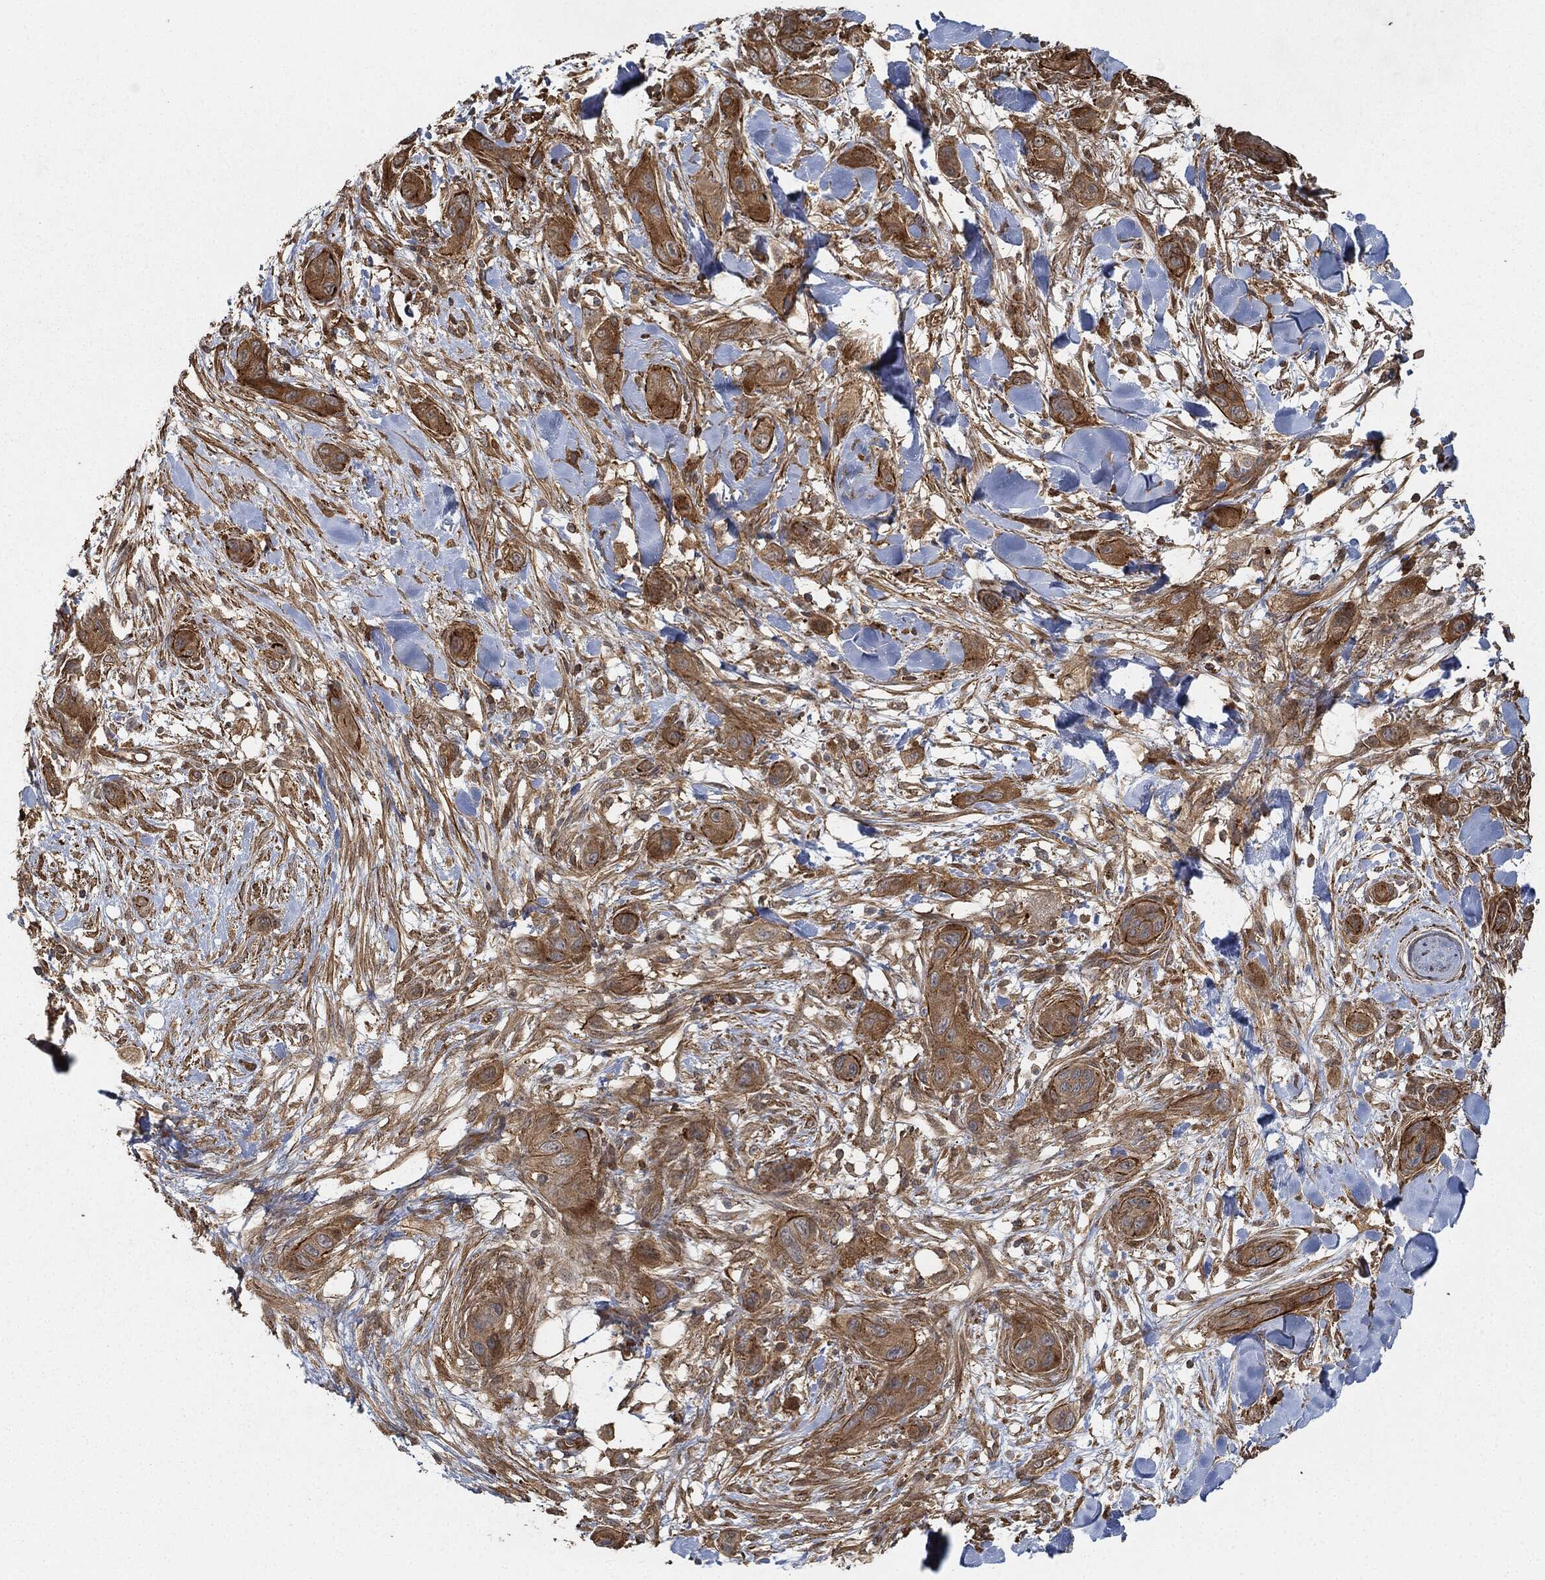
{"staining": {"intensity": "strong", "quantity": "25%-75%", "location": "cytoplasmic/membranous"}, "tissue": "skin cancer", "cell_type": "Tumor cells", "image_type": "cancer", "snomed": [{"axis": "morphology", "description": "Squamous cell carcinoma, NOS"}, {"axis": "topography", "description": "Skin"}], "caption": "A brown stain labels strong cytoplasmic/membranous staining of a protein in skin cancer (squamous cell carcinoma) tumor cells.", "gene": "TPT1", "patient": {"sex": "male", "age": 78}}